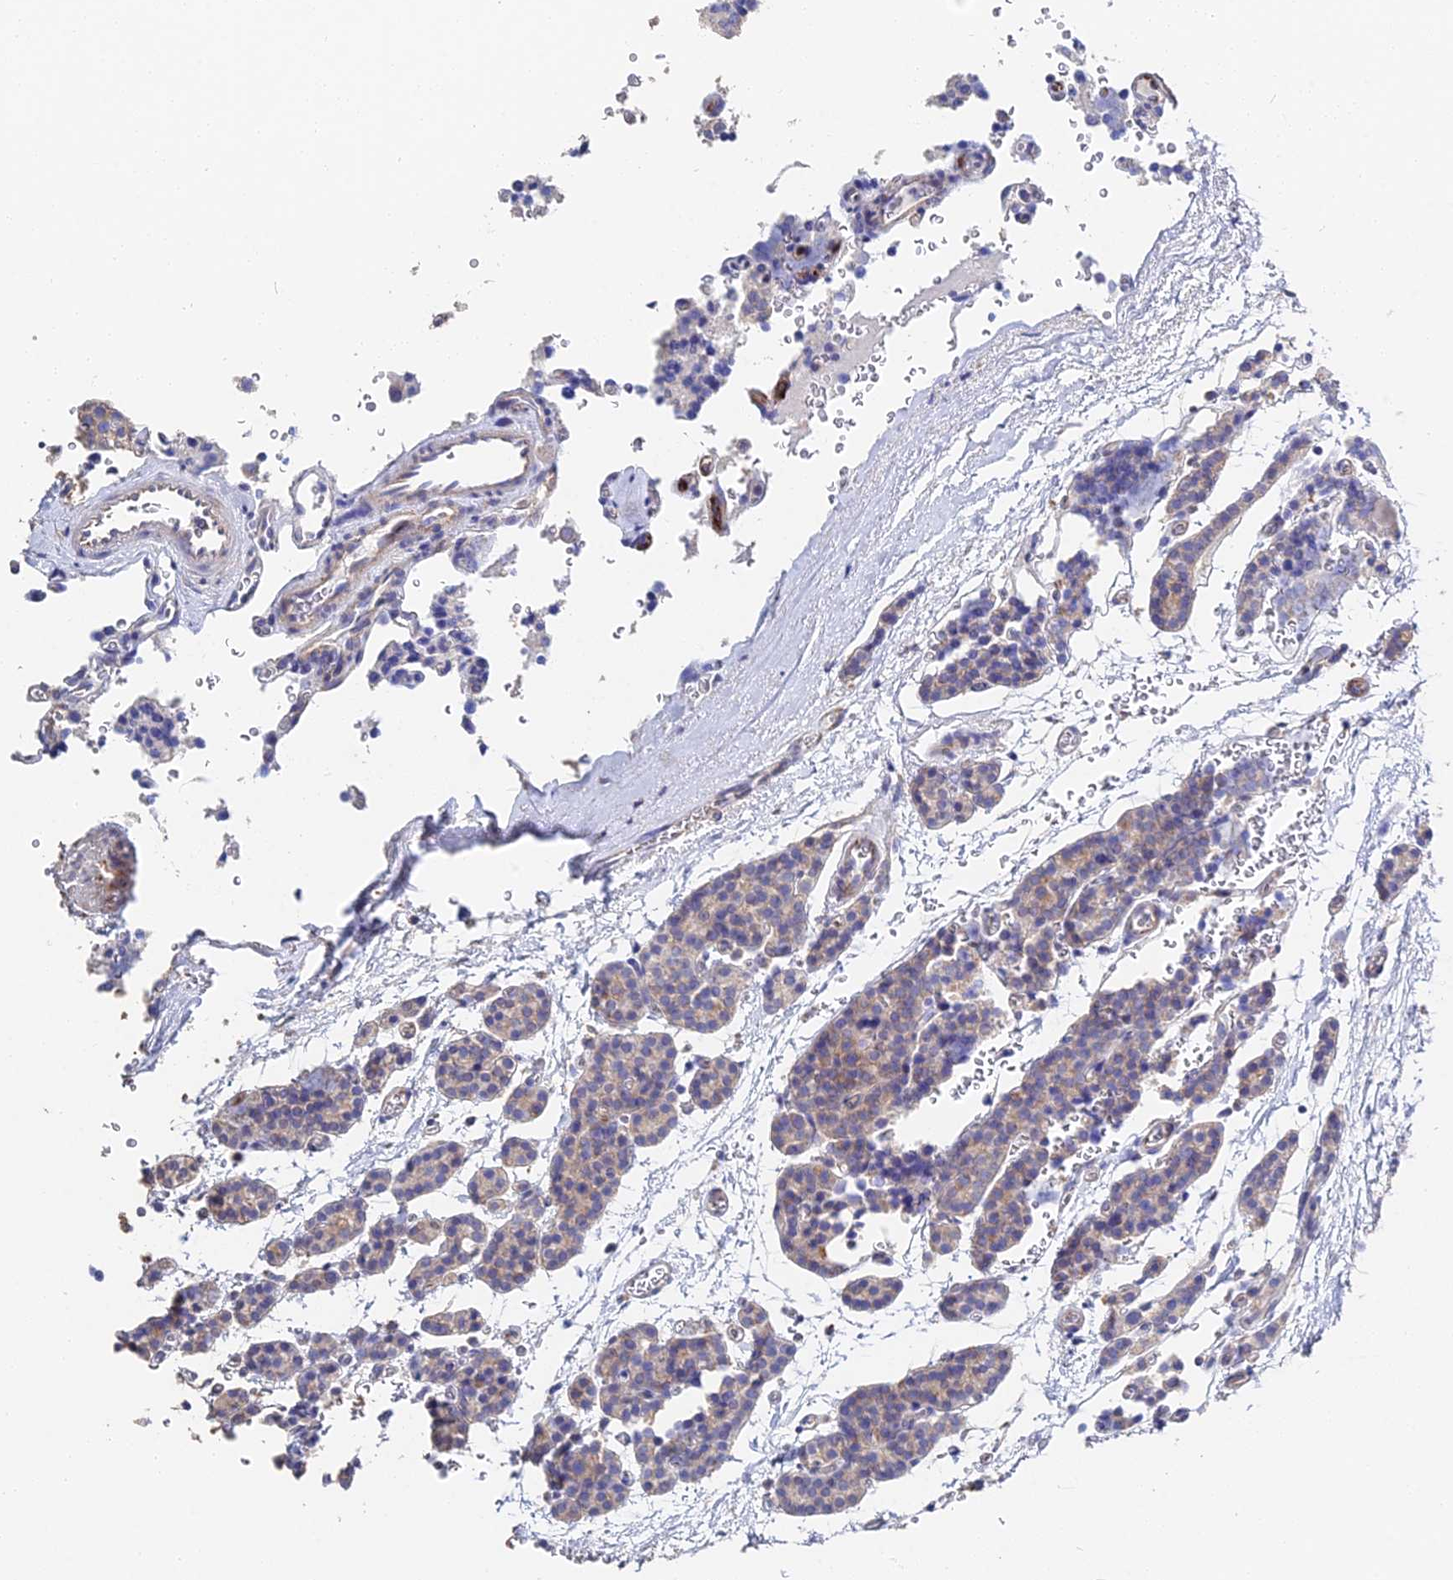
{"staining": {"intensity": "weak", "quantity": "25%-75%", "location": "cytoplasmic/membranous"}, "tissue": "parathyroid gland", "cell_type": "Glandular cells", "image_type": "normal", "snomed": [{"axis": "morphology", "description": "Normal tissue, NOS"}, {"axis": "topography", "description": "Parathyroid gland"}], "caption": "A high-resolution photomicrograph shows immunohistochemistry (IHC) staining of normal parathyroid gland, which displays weak cytoplasmic/membranous staining in approximately 25%-75% of glandular cells.", "gene": "ESM1", "patient": {"sex": "female", "age": 64}}